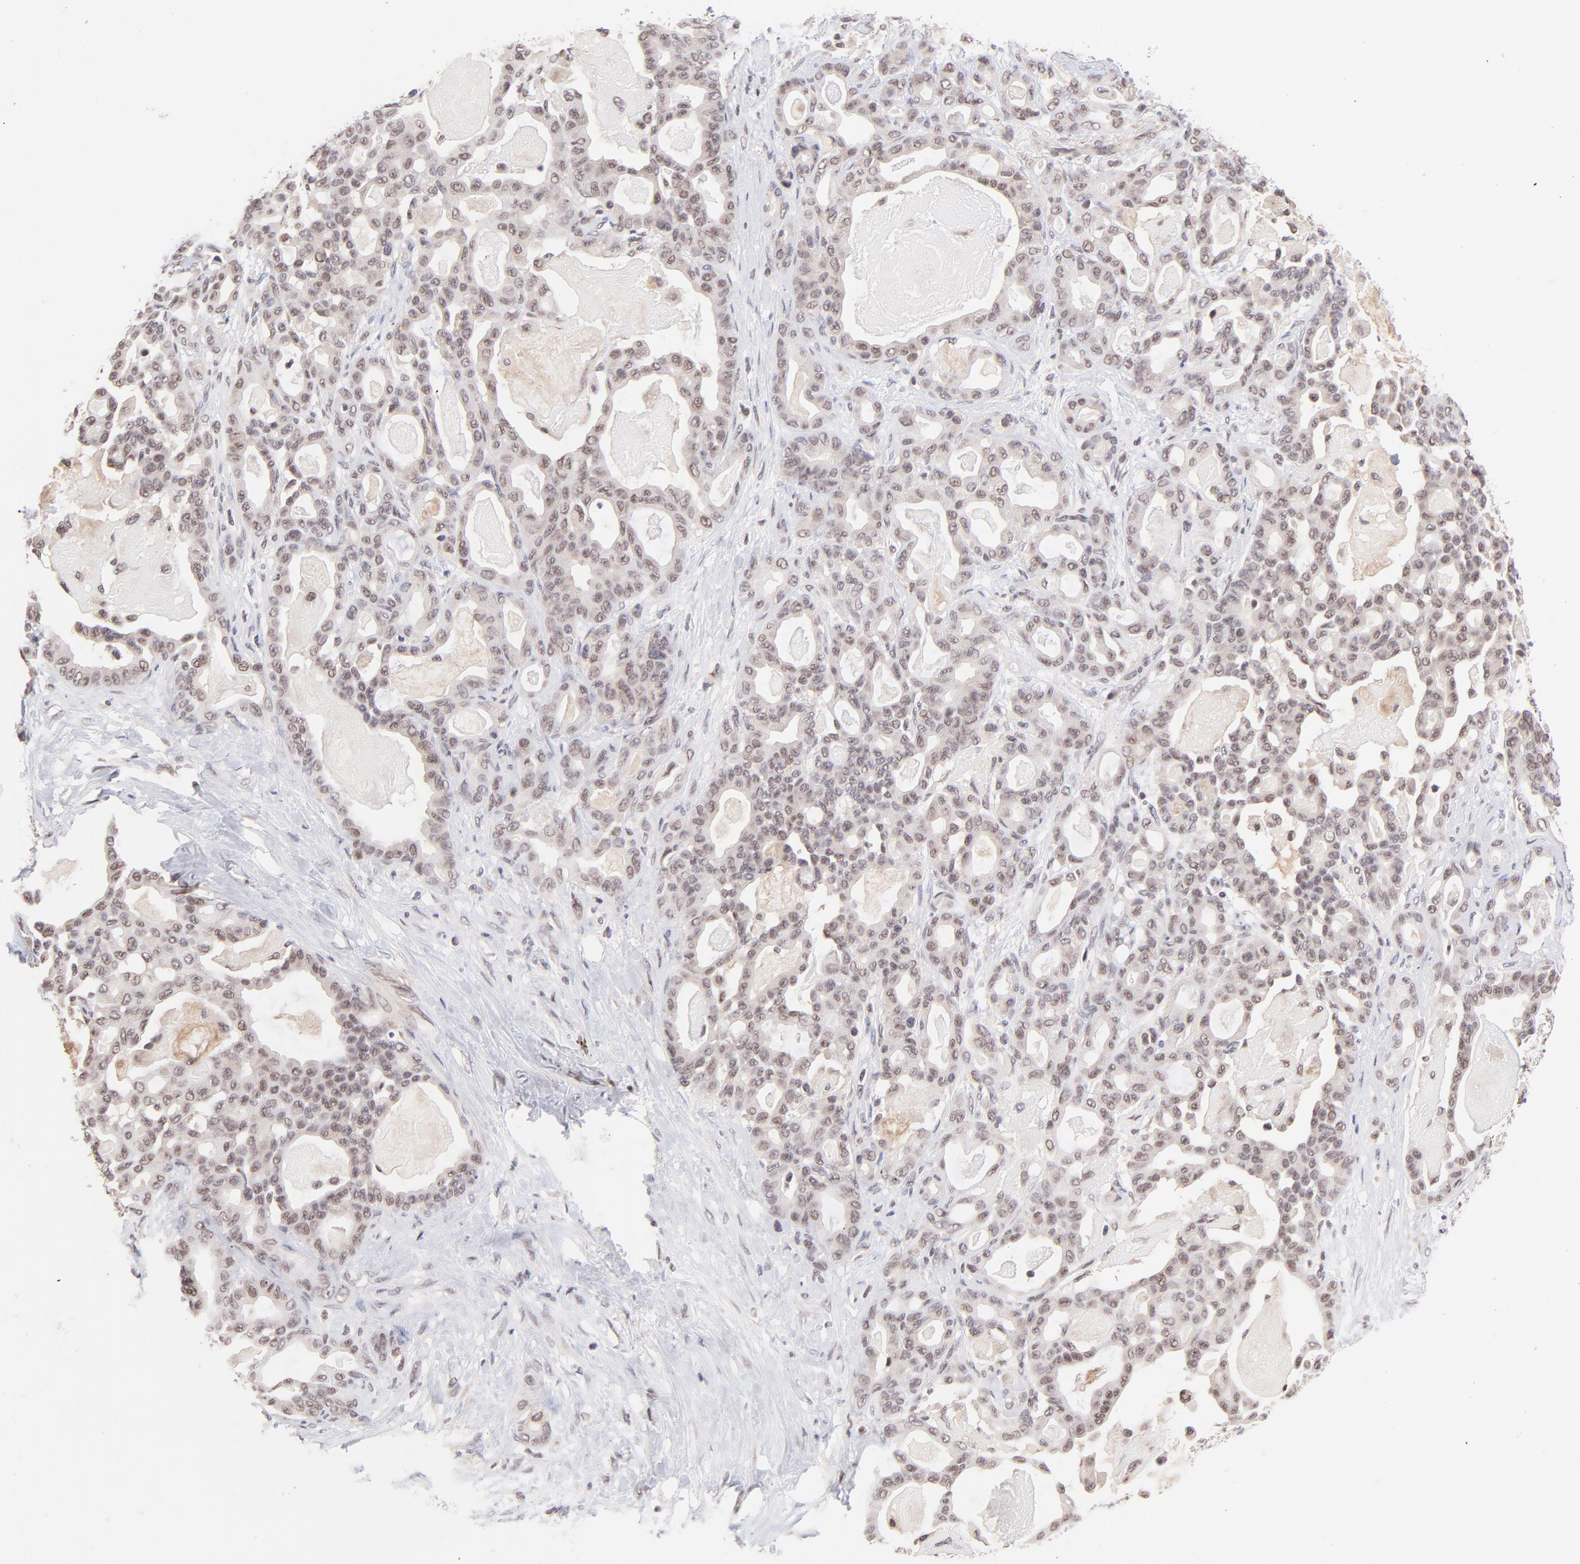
{"staining": {"intensity": "weak", "quantity": ">75%", "location": "nuclear"}, "tissue": "pancreatic cancer", "cell_type": "Tumor cells", "image_type": "cancer", "snomed": [{"axis": "morphology", "description": "Adenocarcinoma, NOS"}, {"axis": "topography", "description": "Pancreas"}], "caption": "Protein staining reveals weak nuclear positivity in about >75% of tumor cells in pancreatic cancer. Using DAB (brown) and hematoxylin (blue) stains, captured at high magnification using brightfield microscopy.", "gene": "MED12", "patient": {"sex": "male", "age": 63}}